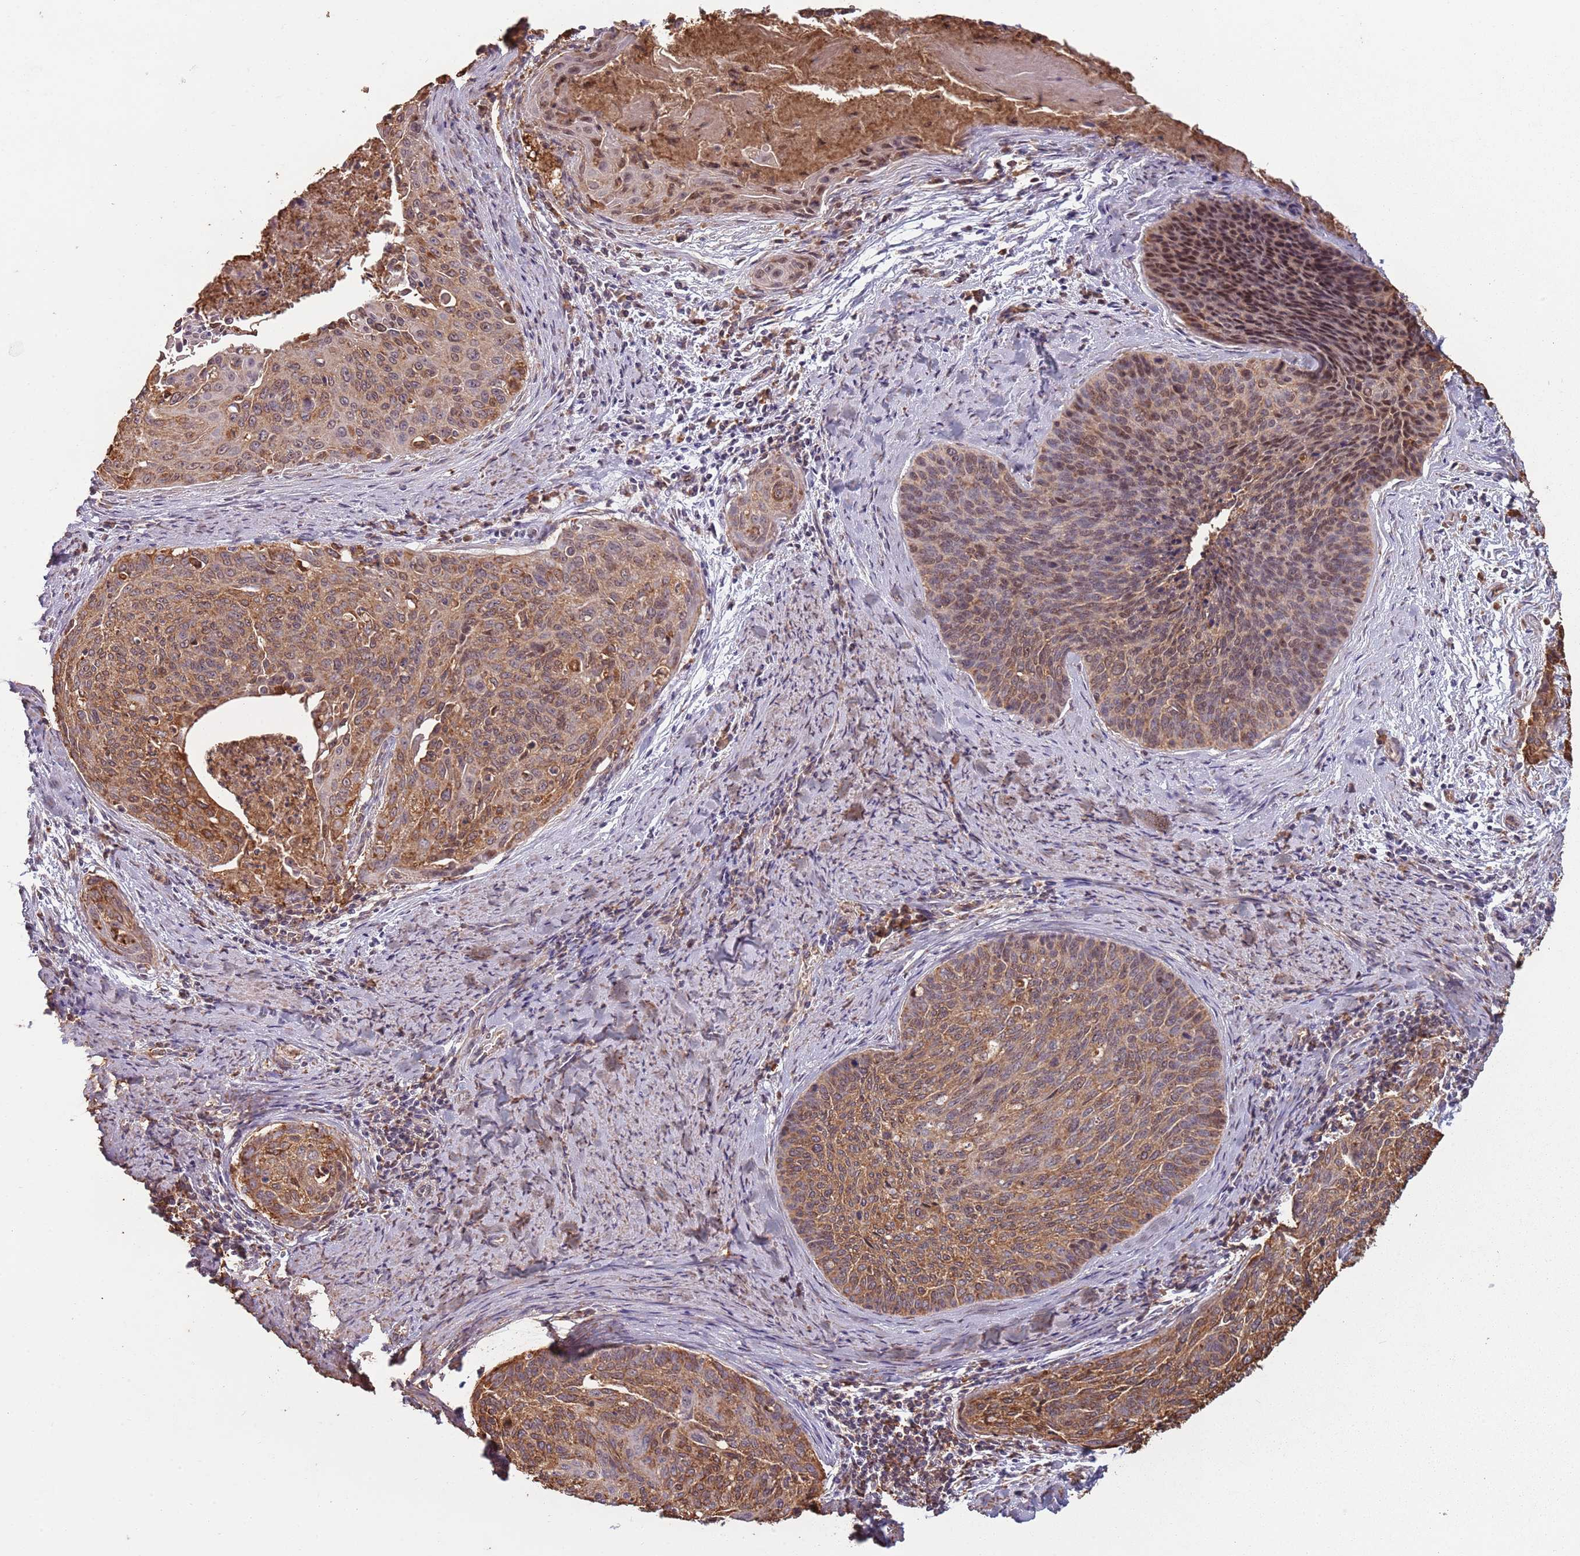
{"staining": {"intensity": "moderate", "quantity": ">75%", "location": "cytoplasmic/membranous,nuclear"}, "tissue": "cervical cancer", "cell_type": "Tumor cells", "image_type": "cancer", "snomed": [{"axis": "morphology", "description": "Squamous cell carcinoma, NOS"}, {"axis": "topography", "description": "Cervix"}], "caption": "Cervical cancer (squamous cell carcinoma) stained for a protein exhibits moderate cytoplasmic/membranous and nuclear positivity in tumor cells.", "gene": "ATOSB", "patient": {"sex": "female", "age": 55}}